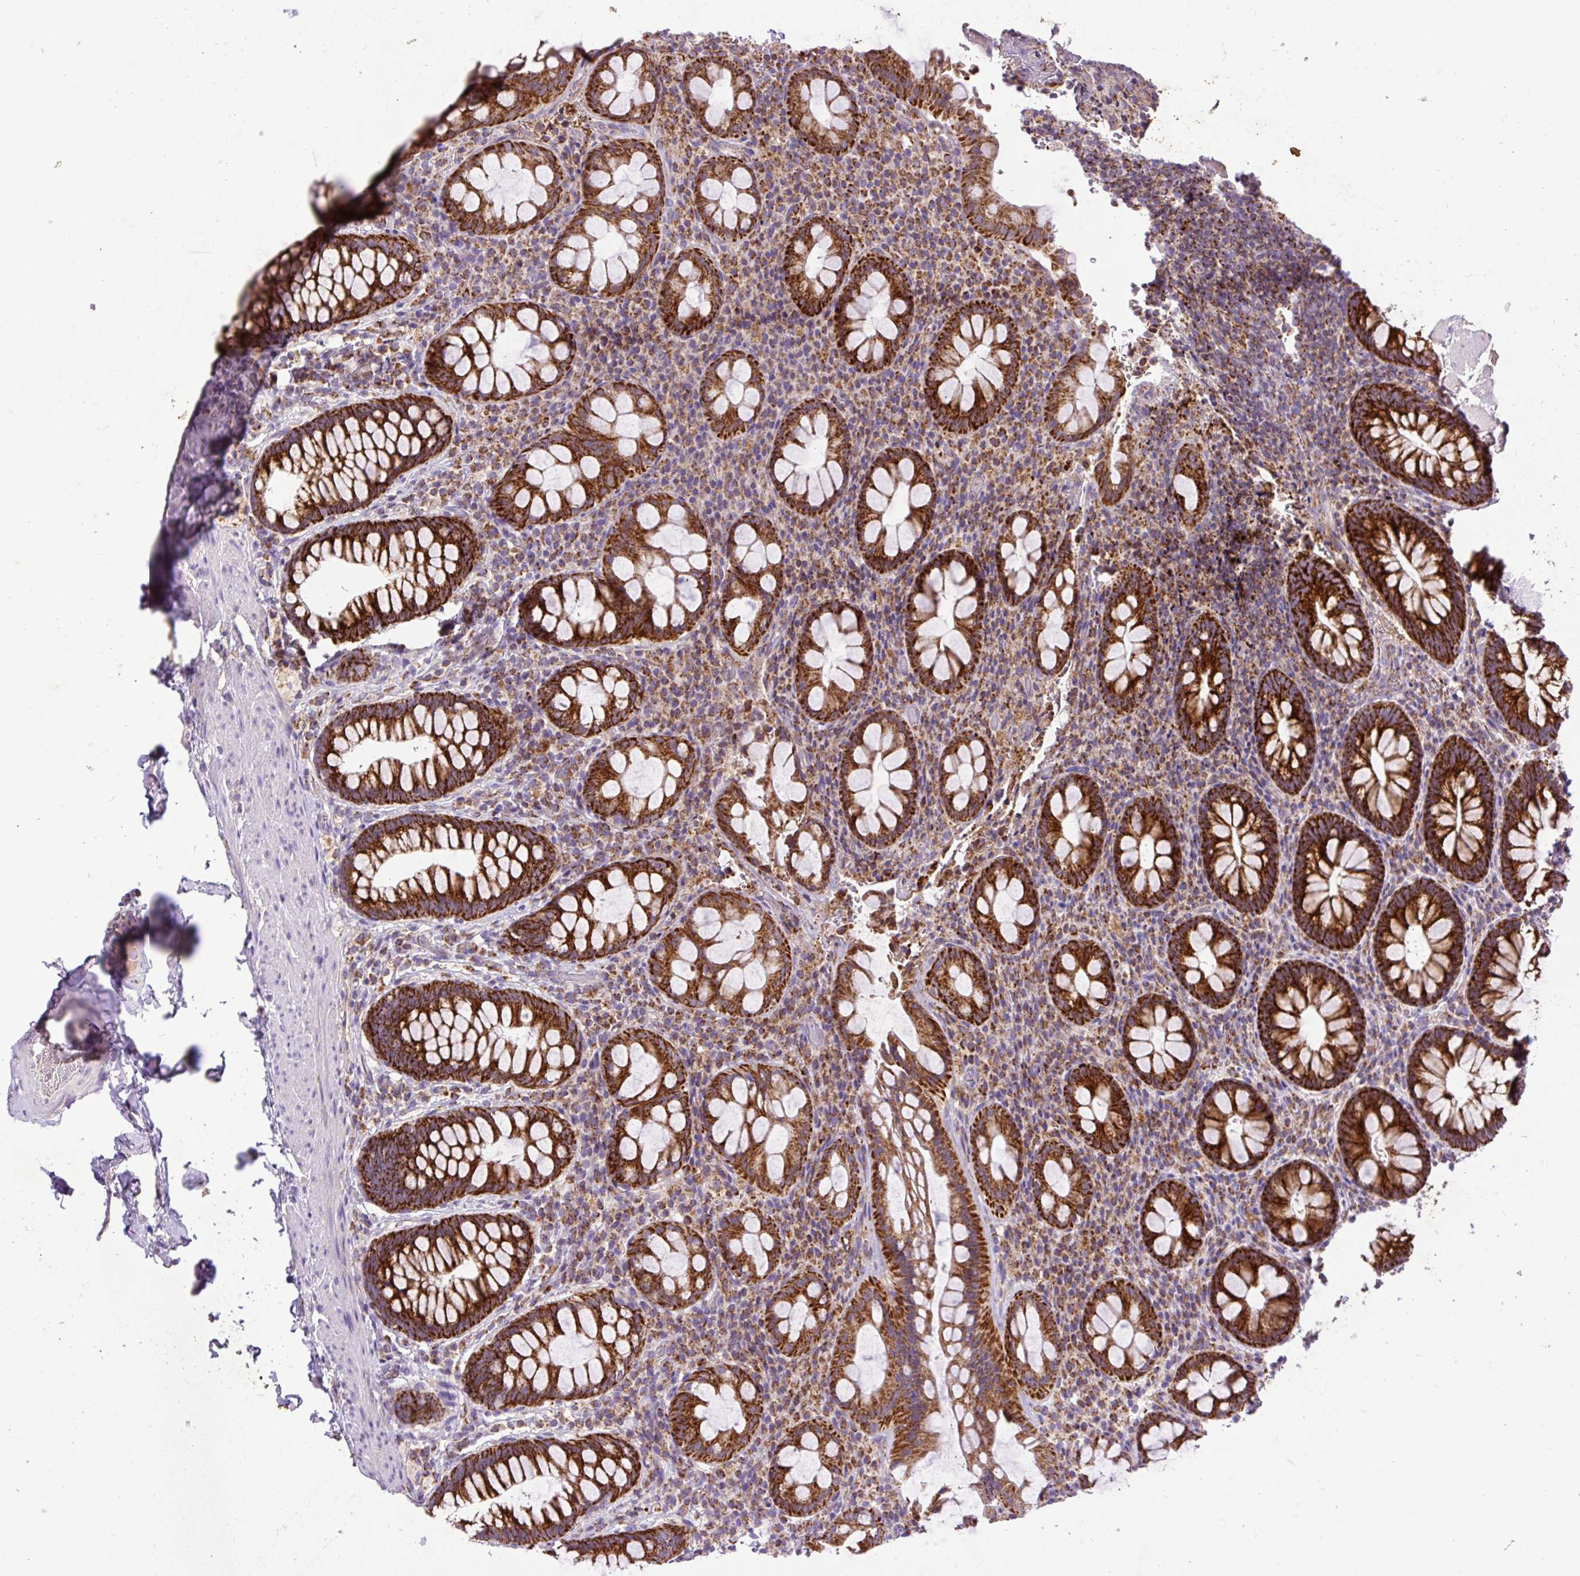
{"staining": {"intensity": "strong", "quantity": ">75%", "location": "cytoplasmic/membranous"}, "tissue": "rectum", "cell_type": "Glandular cells", "image_type": "normal", "snomed": [{"axis": "morphology", "description": "Normal tissue, NOS"}, {"axis": "topography", "description": "Rectum"}], "caption": "Approximately >75% of glandular cells in benign rectum reveal strong cytoplasmic/membranous protein staining as visualized by brown immunohistochemical staining.", "gene": "TOMM40", "patient": {"sex": "female", "age": 69}}